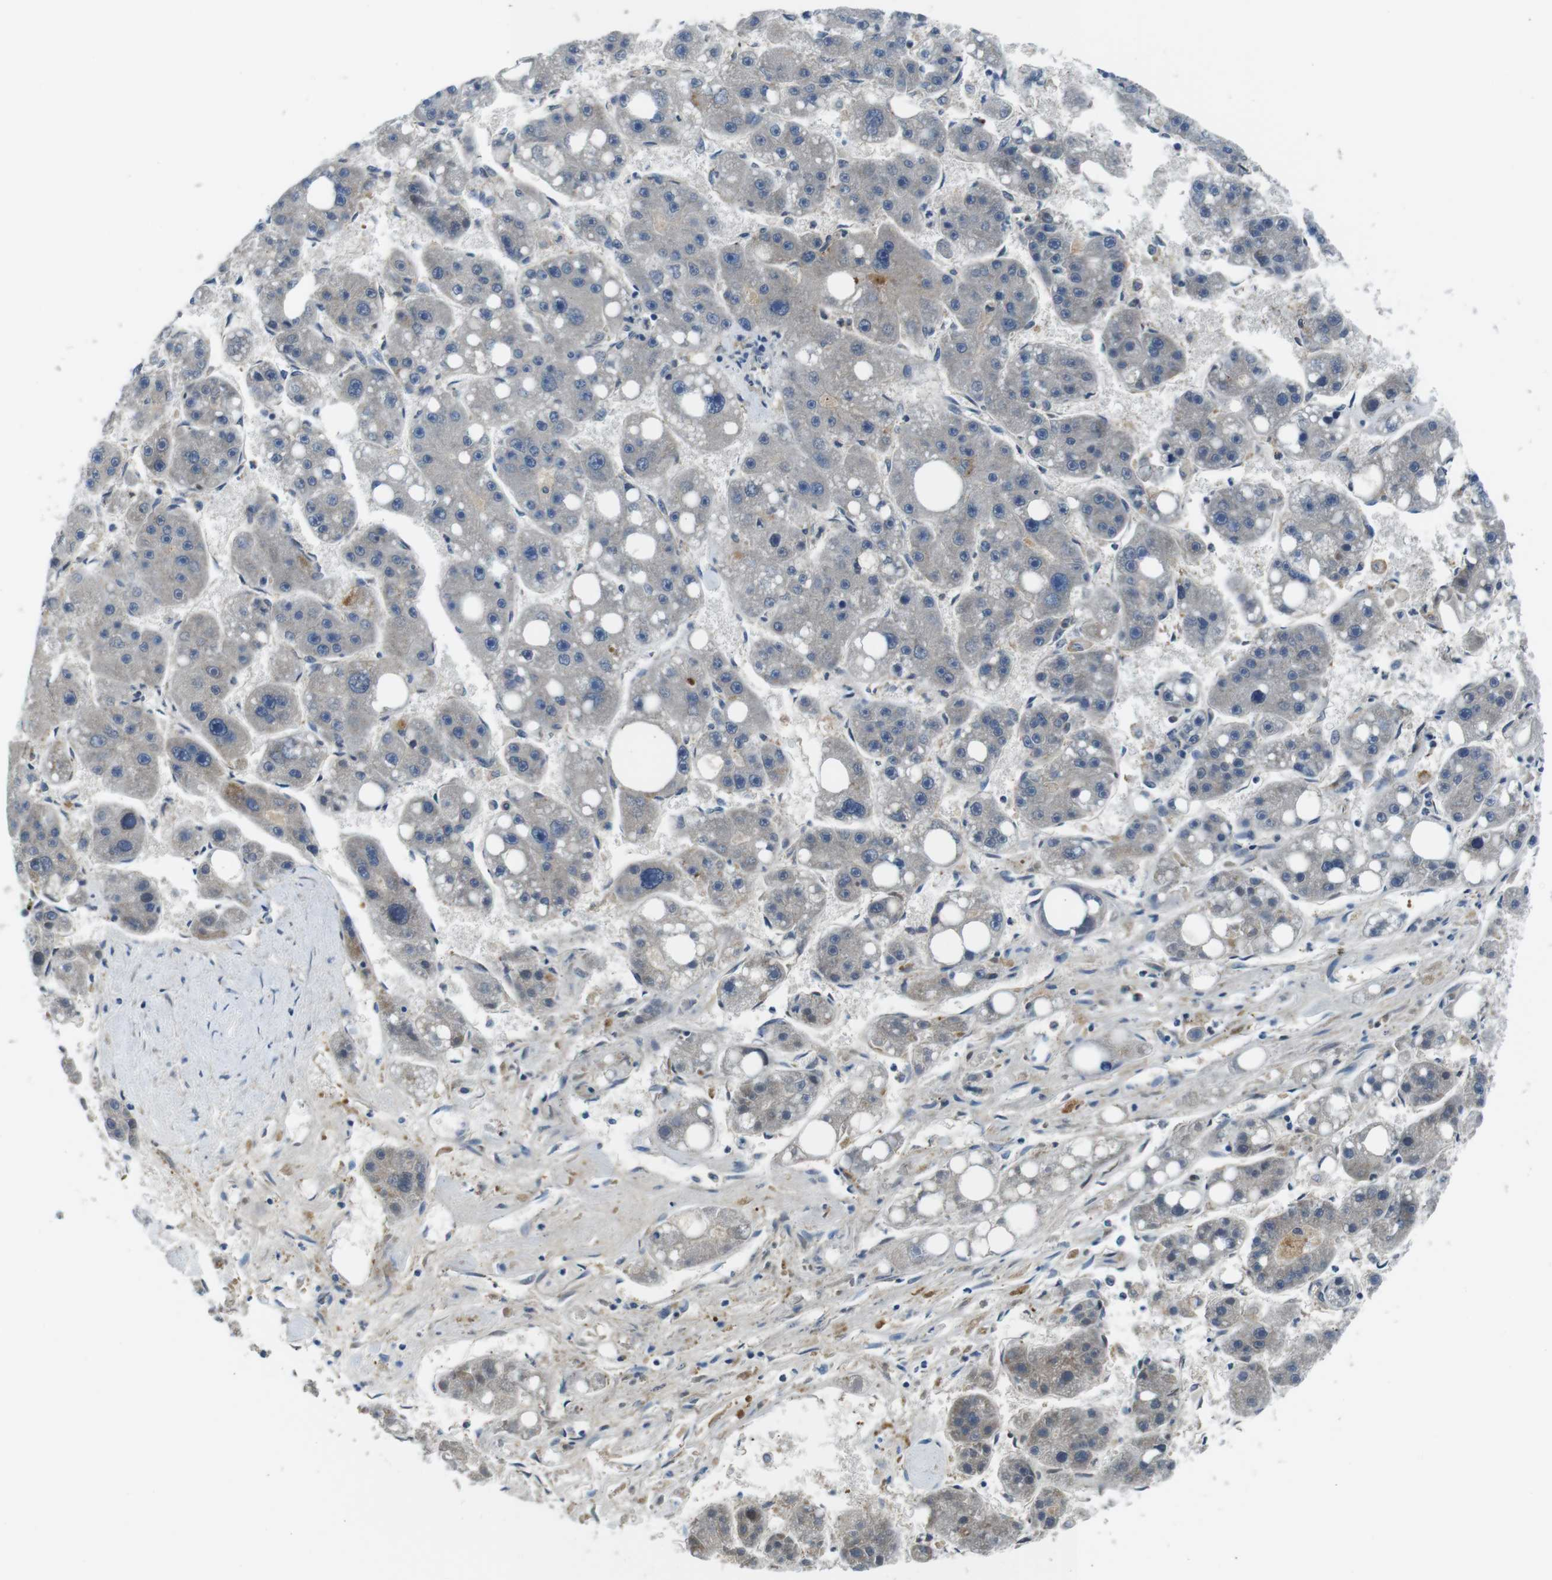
{"staining": {"intensity": "weak", "quantity": "<25%", "location": "cytoplasmic/membranous"}, "tissue": "liver cancer", "cell_type": "Tumor cells", "image_type": "cancer", "snomed": [{"axis": "morphology", "description": "Carcinoma, Hepatocellular, NOS"}, {"axis": "topography", "description": "Liver"}], "caption": "A high-resolution image shows immunohistochemistry (IHC) staining of hepatocellular carcinoma (liver), which displays no significant staining in tumor cells.", "gene": "IGKC", "patient": {"sex": "female", "age": 61}}